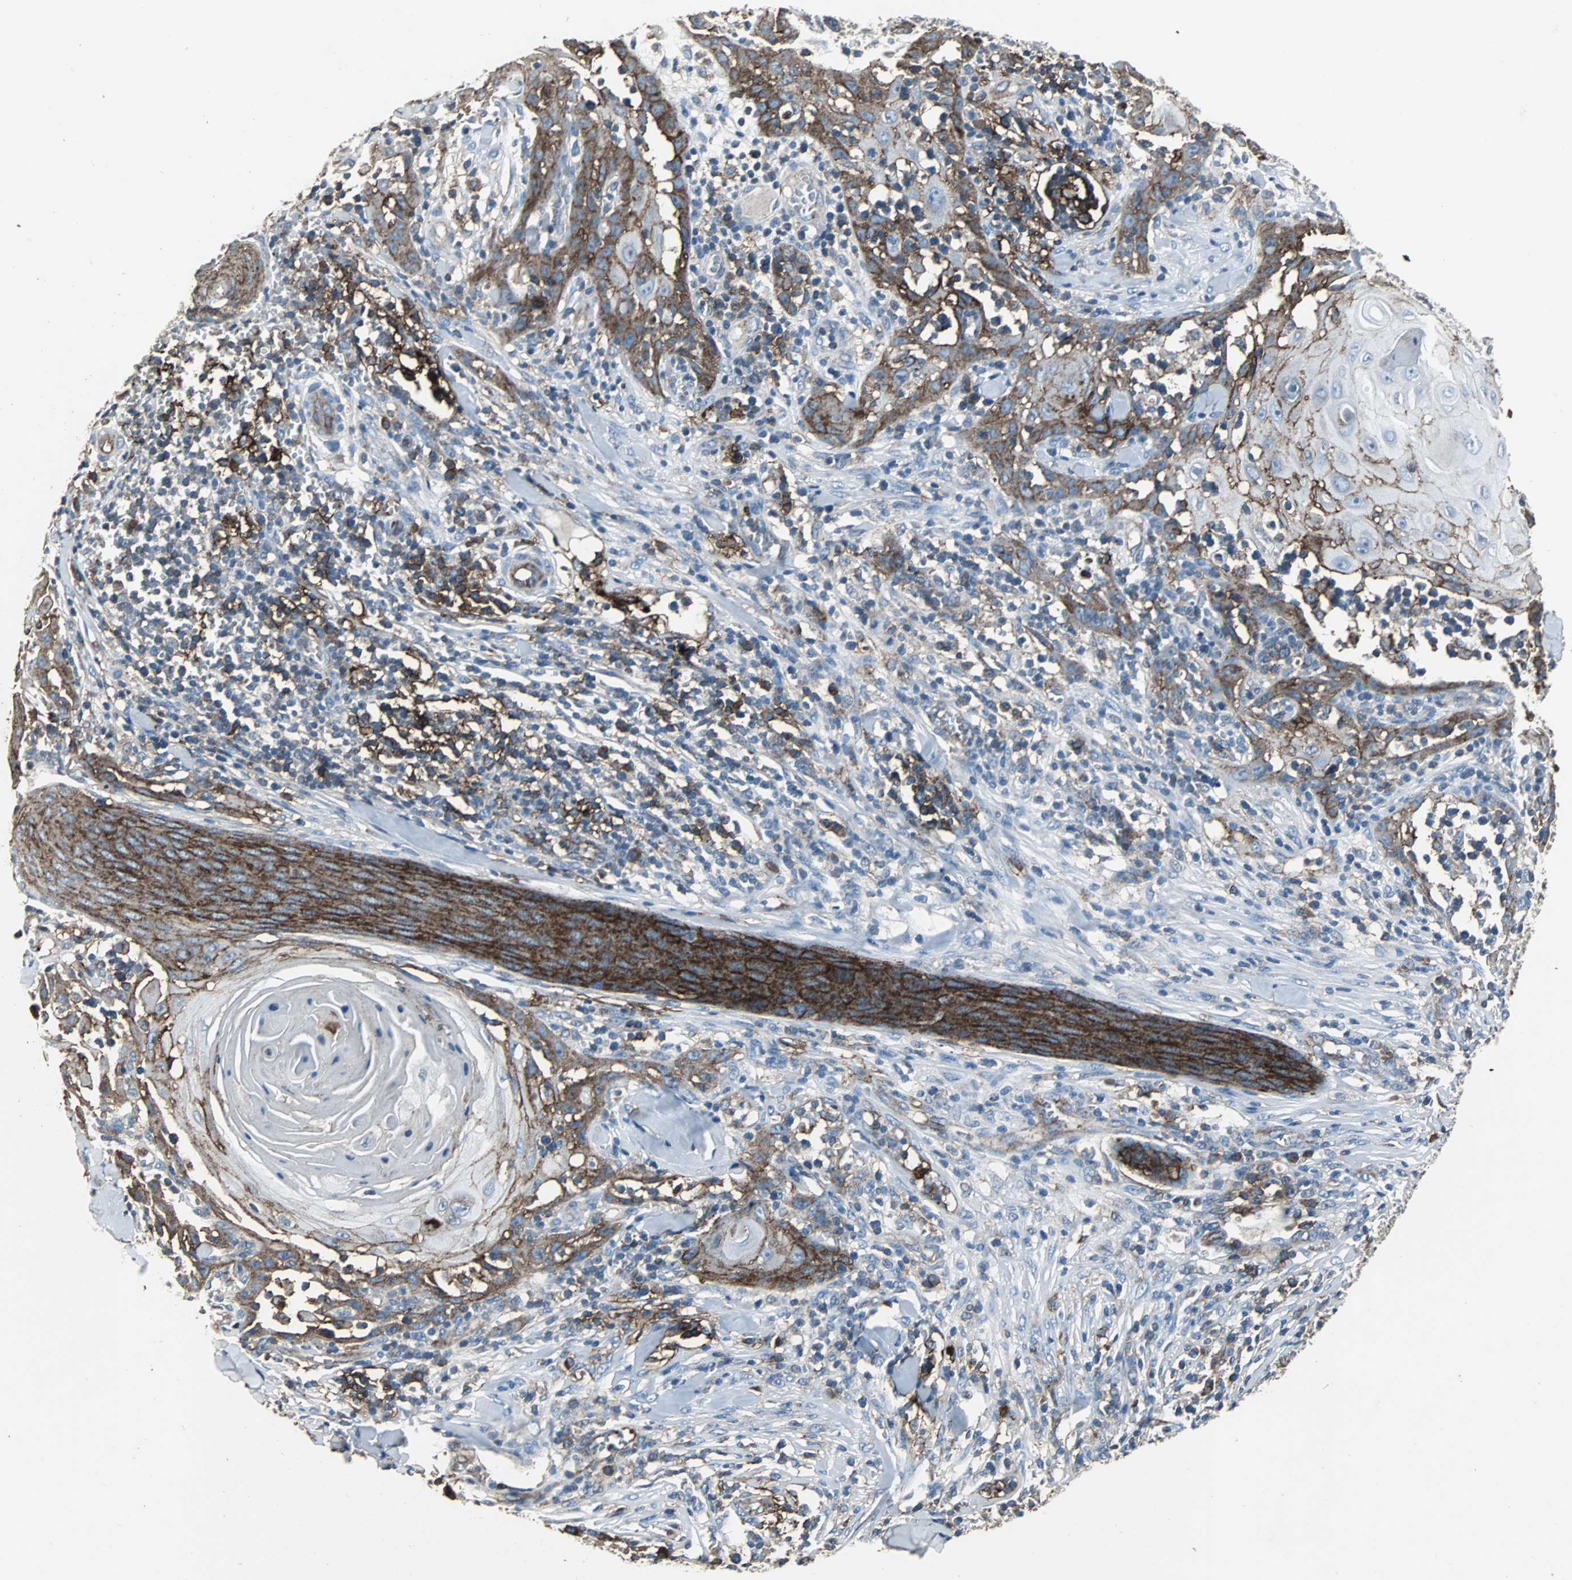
{"staining": {"intensity": "moderate", "quantity": ">75%", "location": "cytoplasmic/membranous"}, "tissue": "skin cancer", "cell_type": "Tumor cells", "image_type": "cancer", "snomed": [{"axis": "morphology", "description": "Squamous cell carcinoma, NOS"}, {"axis": "topography", "description": "Skin"}], "caption": "Skin cancer tissue reveals moderate cytoplasmic/membranous staining in about >75% of tumor cells, visualized by immunohistochemistry. (brown staining indicates protein expression, while blue staining denotes nuclei).", "gene": "F11R", "patient": {"sex": "male", "age": 24}}